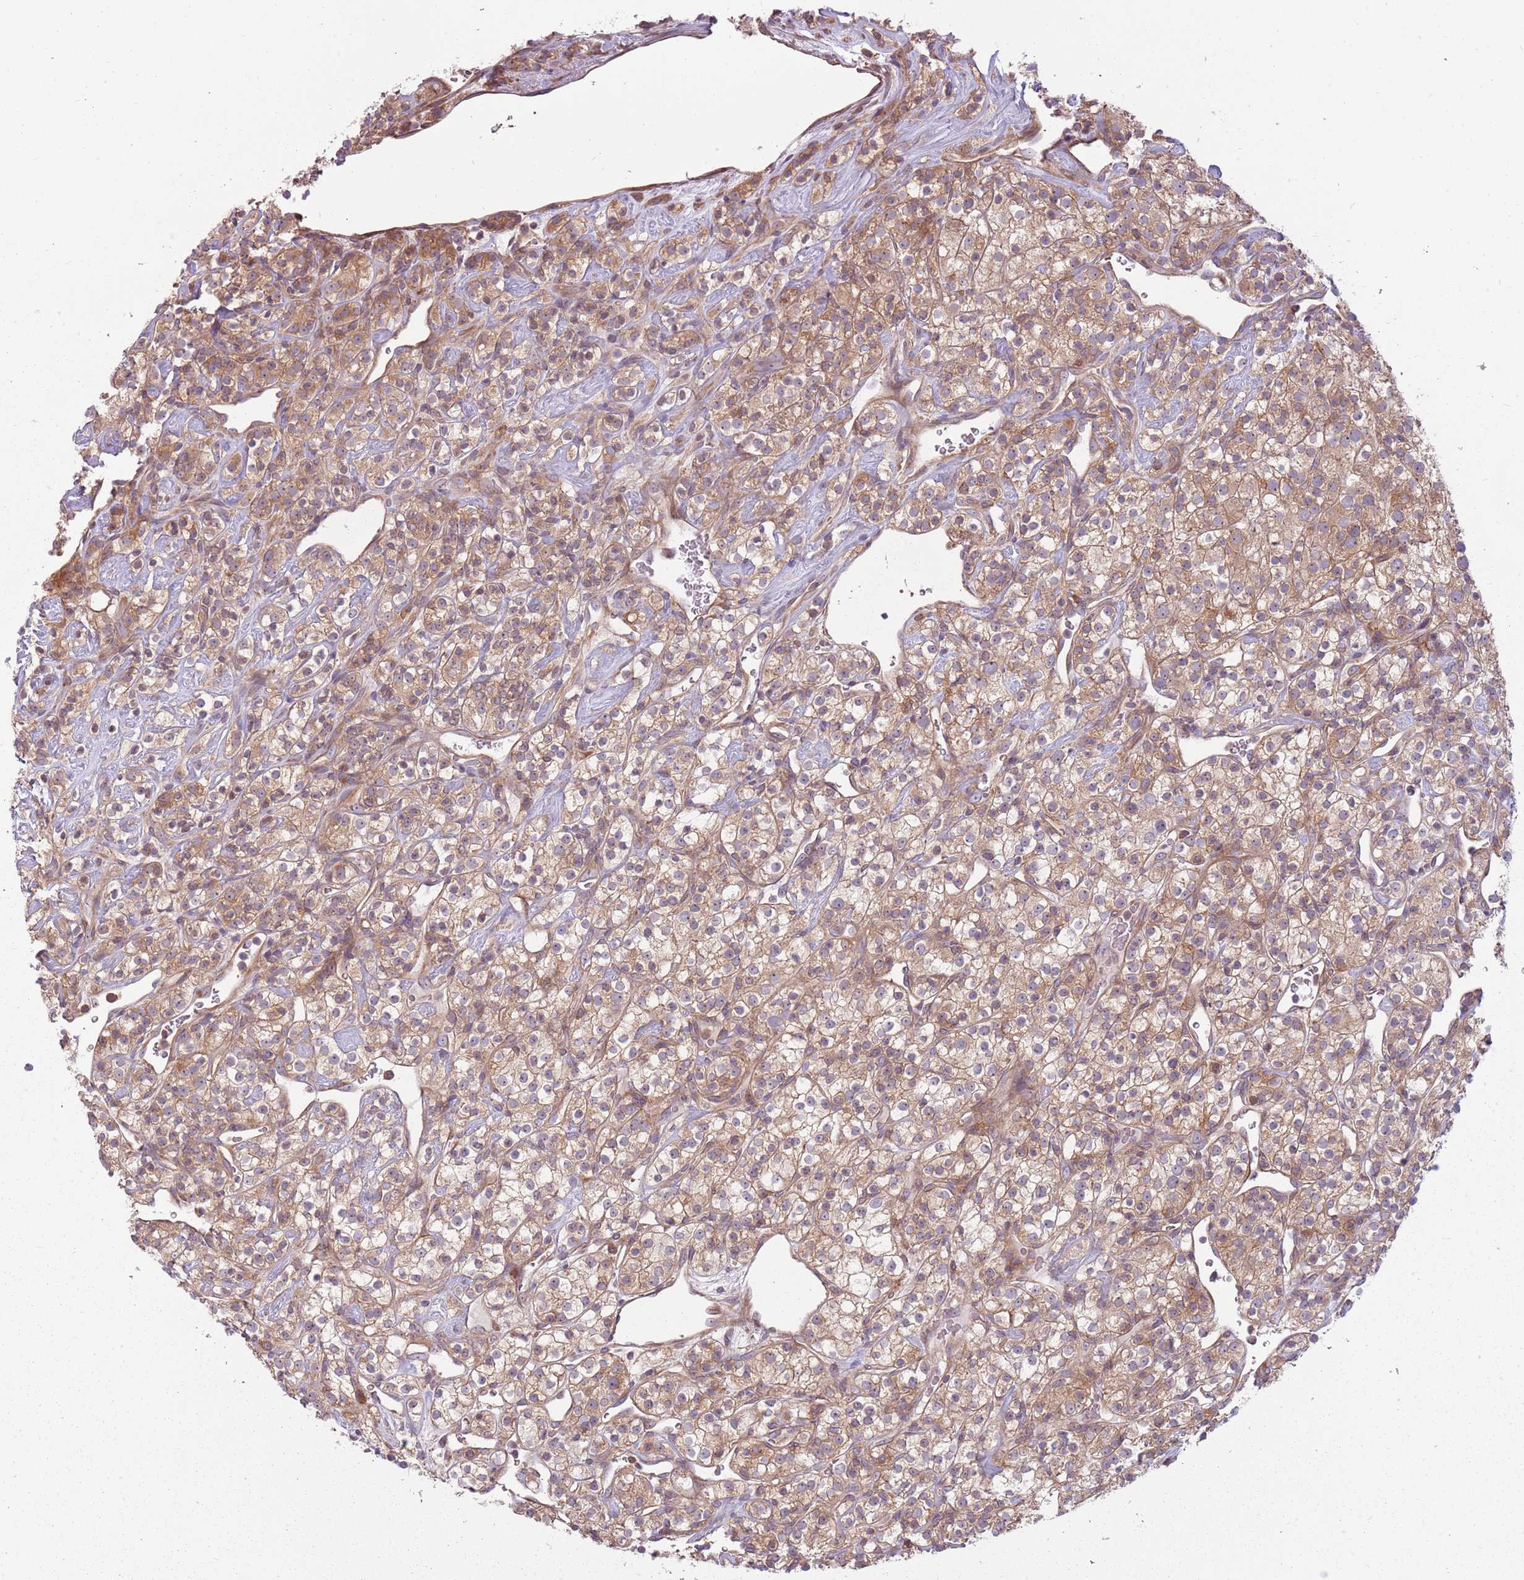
{"staining": {"intensity": "moderate", "quantity": ">75%", "location": "cytoplasmic/membranous"}, "tissue": "renal cancer", "cell_type": "Tumor cells", "image_type": "cancer", "snomed": [{"axis": "morphology", "description": "Adenocarcinoma, NOS"}, {"axis": "topography", "description": "Kidney"}], "caption": "An image of human renal cancer (adenocarcinoma) stained for a protein displays moderate cytoplasmic/membranous brown staining in tumor cells.", "gene": "RPL21", "patient": {"sex": "male", "age": 77}}